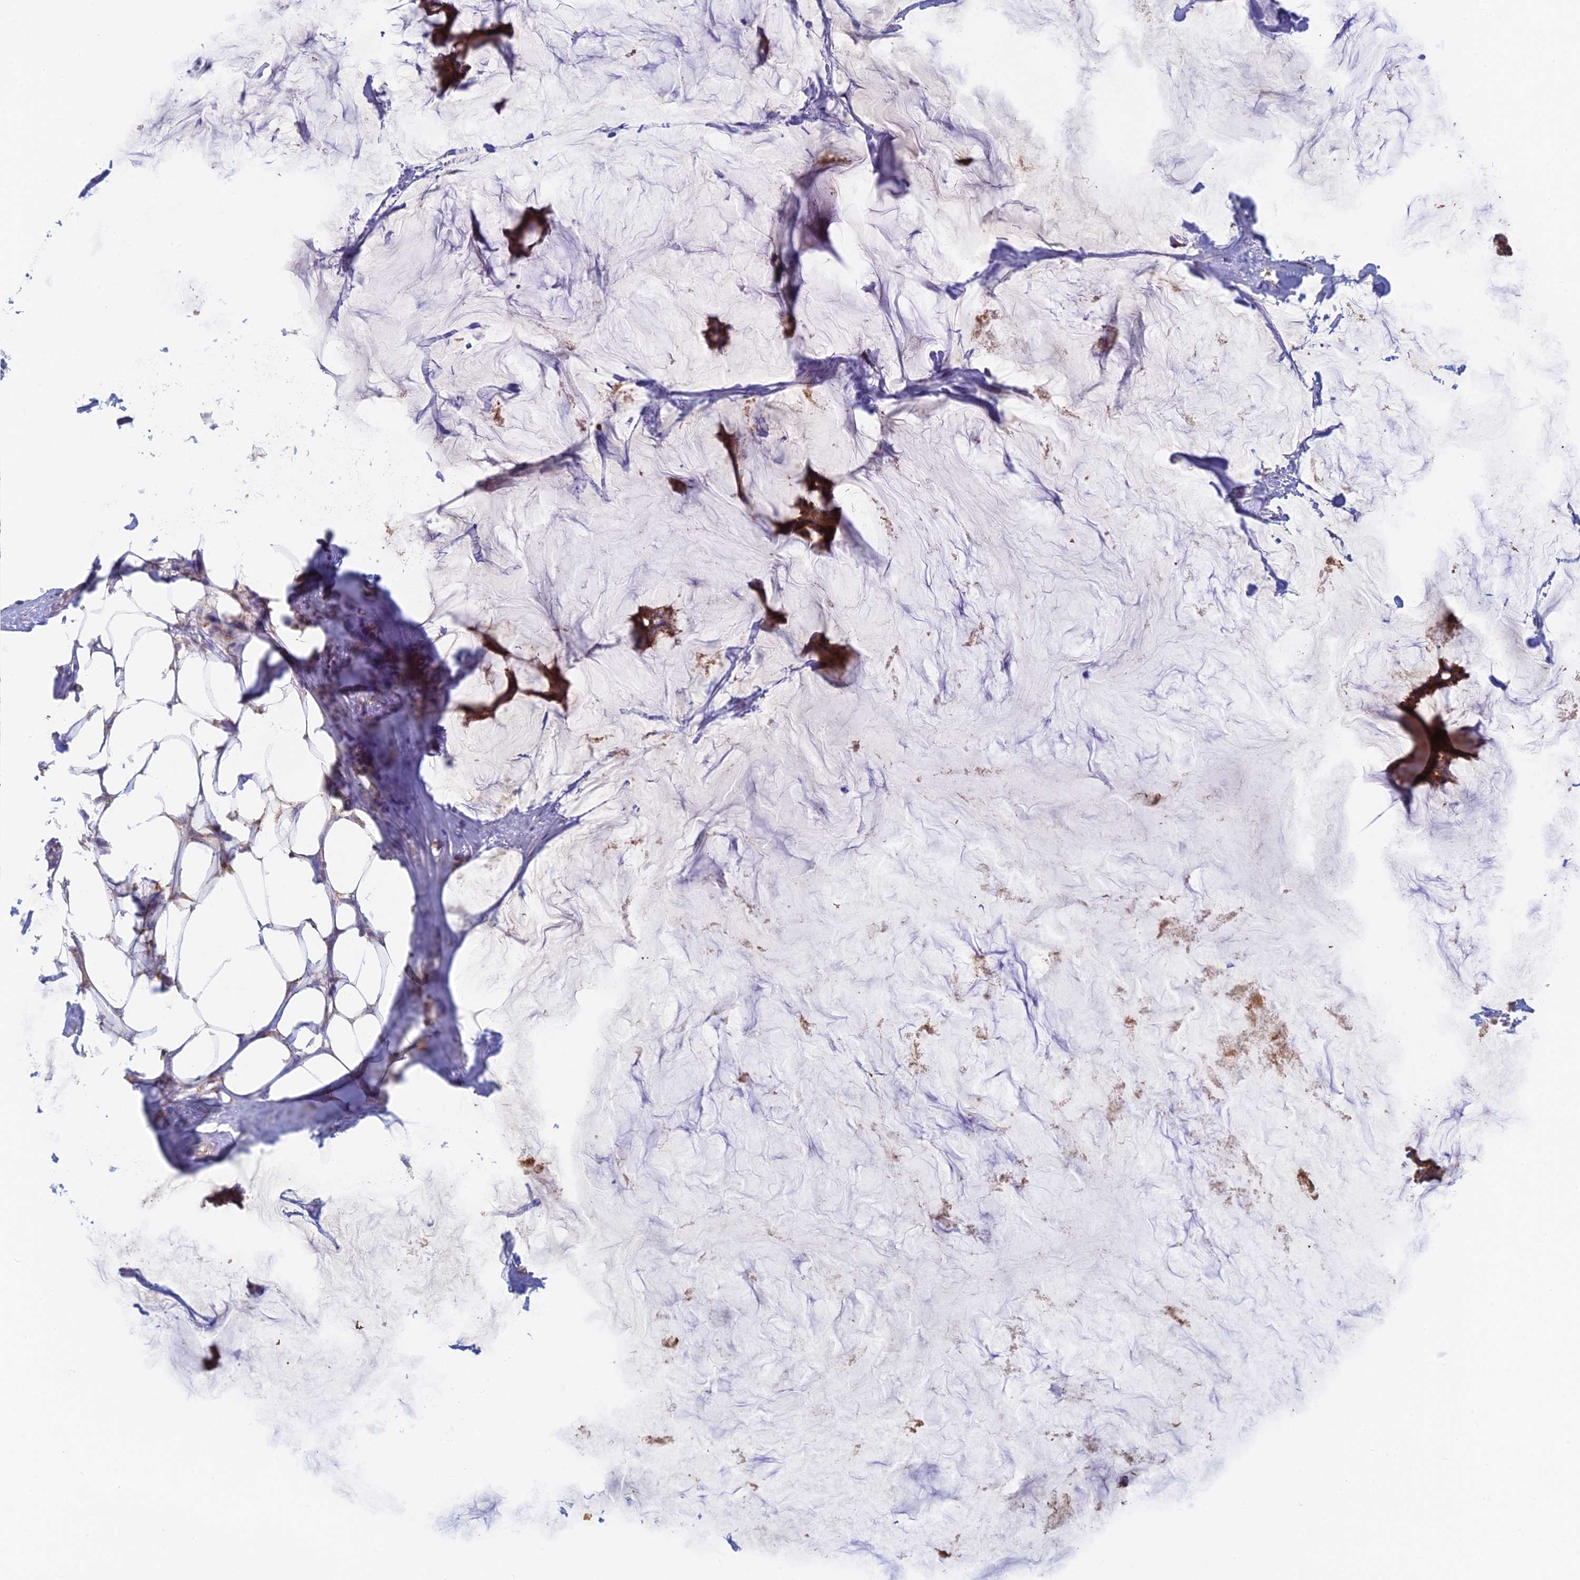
{"staining": {"intensity": "moderate", "quantity": ">75%", "location": "cytoplasmic/membranous"}, "tissue": "breast cancer", "cell_type": "Tumor cells", "image_type": "cancer", "snomed": [{"axis": "morphology", "description": "Duct carcinoma"}, {"axis": "topography", "description": "Breast"}], "caption": "The immunohistochemical stain shows moderate cytoplasmic/membranous expression in tumor cells of infiltrating ductal carcinoma (breast) tissue.", "gene": "IFTAP", "patient": {"sex": "female", "age": 93}}